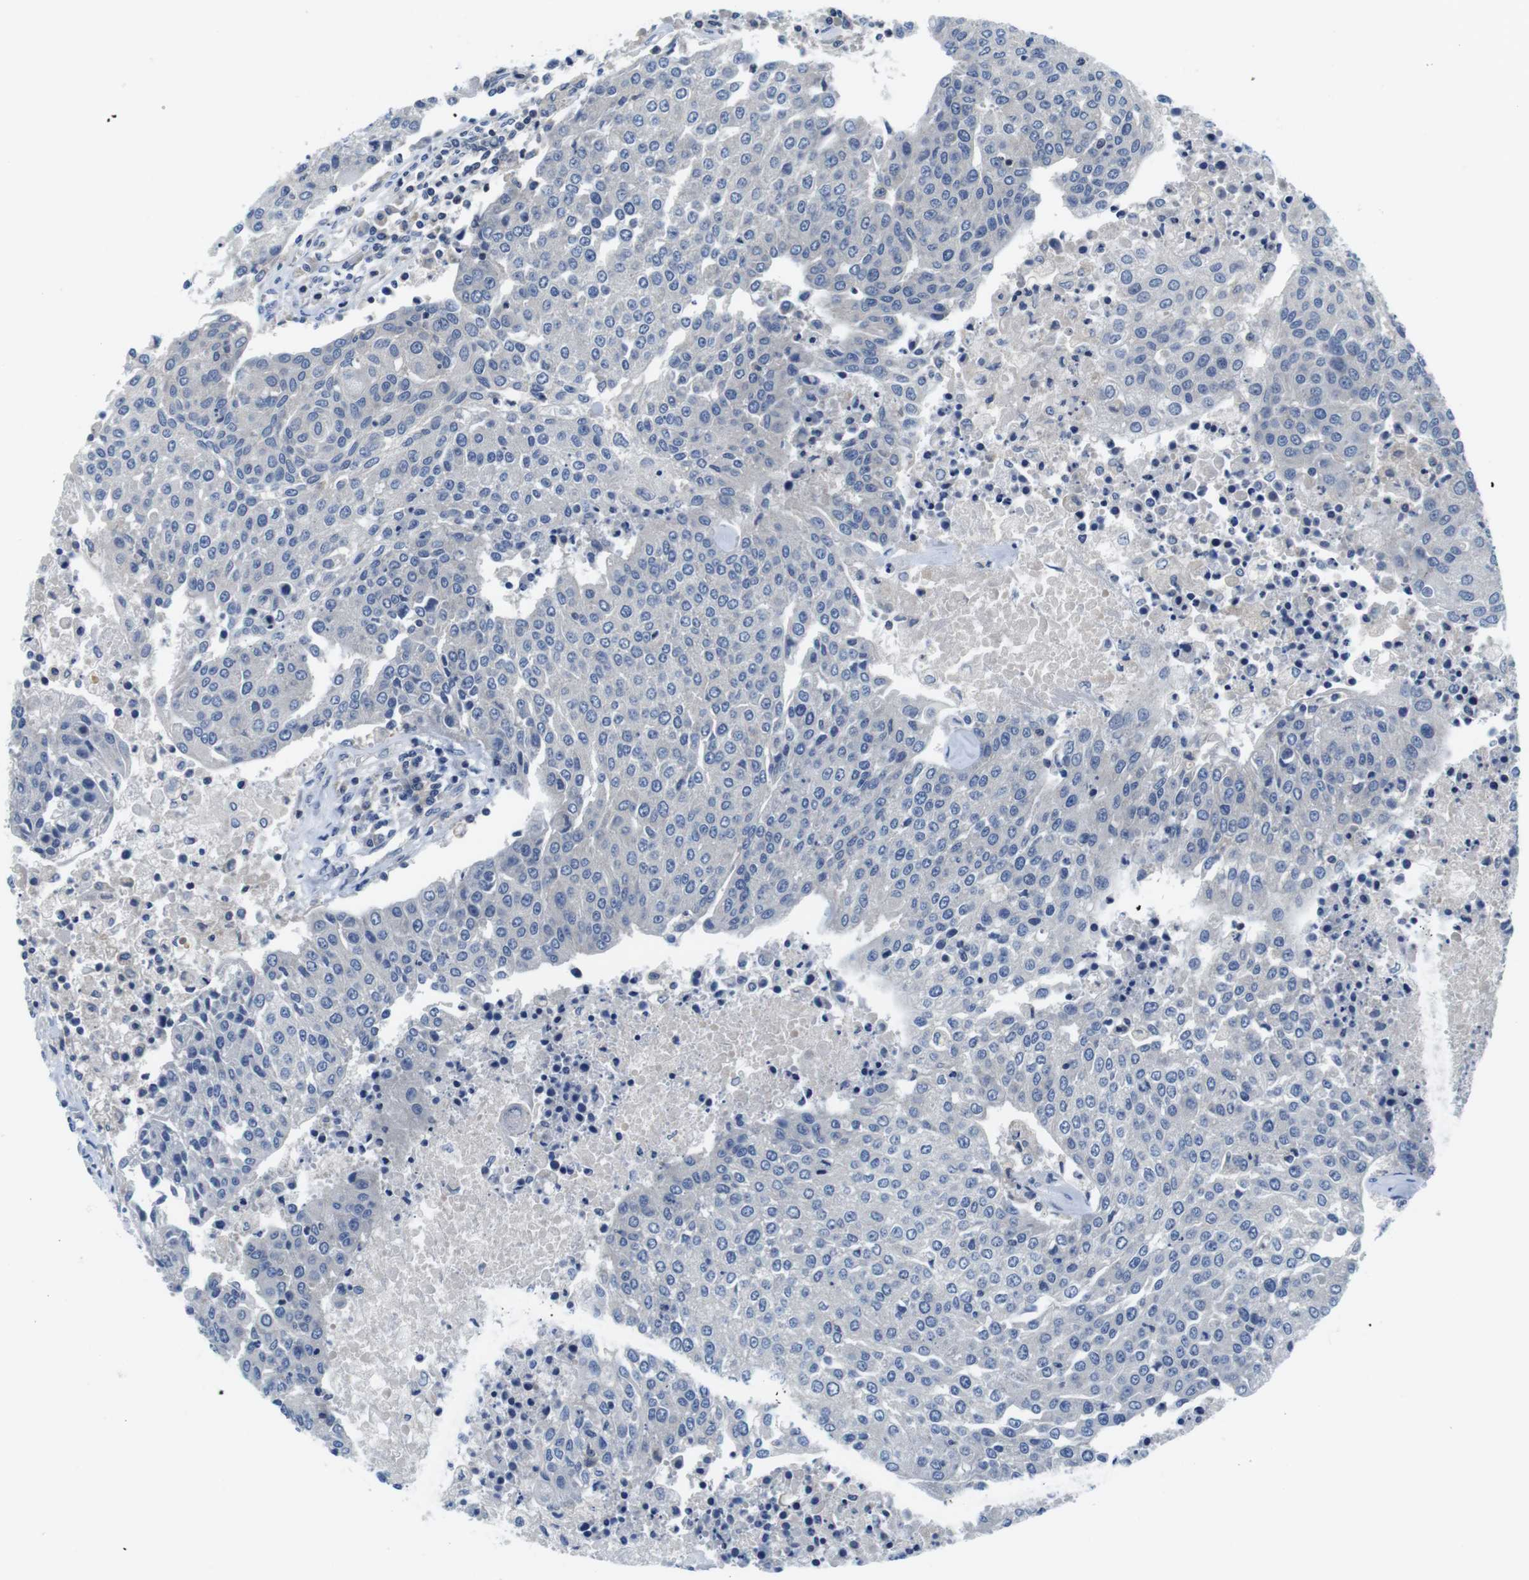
{"staining": {"intensity": "negative", "quantity": "none", "location": "none"}, "tissue": "urothelial cancer", "cell_type": "Tumor cells", "image_type": "cancer", "snomed": [{"axis": "morphology", "description": "Urothelial carcinoma, High grade"}, {"axis": "topography", "description": "Urinary bladder"}], "caption": "There is no significant staining in tumor cells of urothelial carcinoma (high-grade).", "gene": "PIK3CD", "patient": {"sex": "female", "age": 85}}